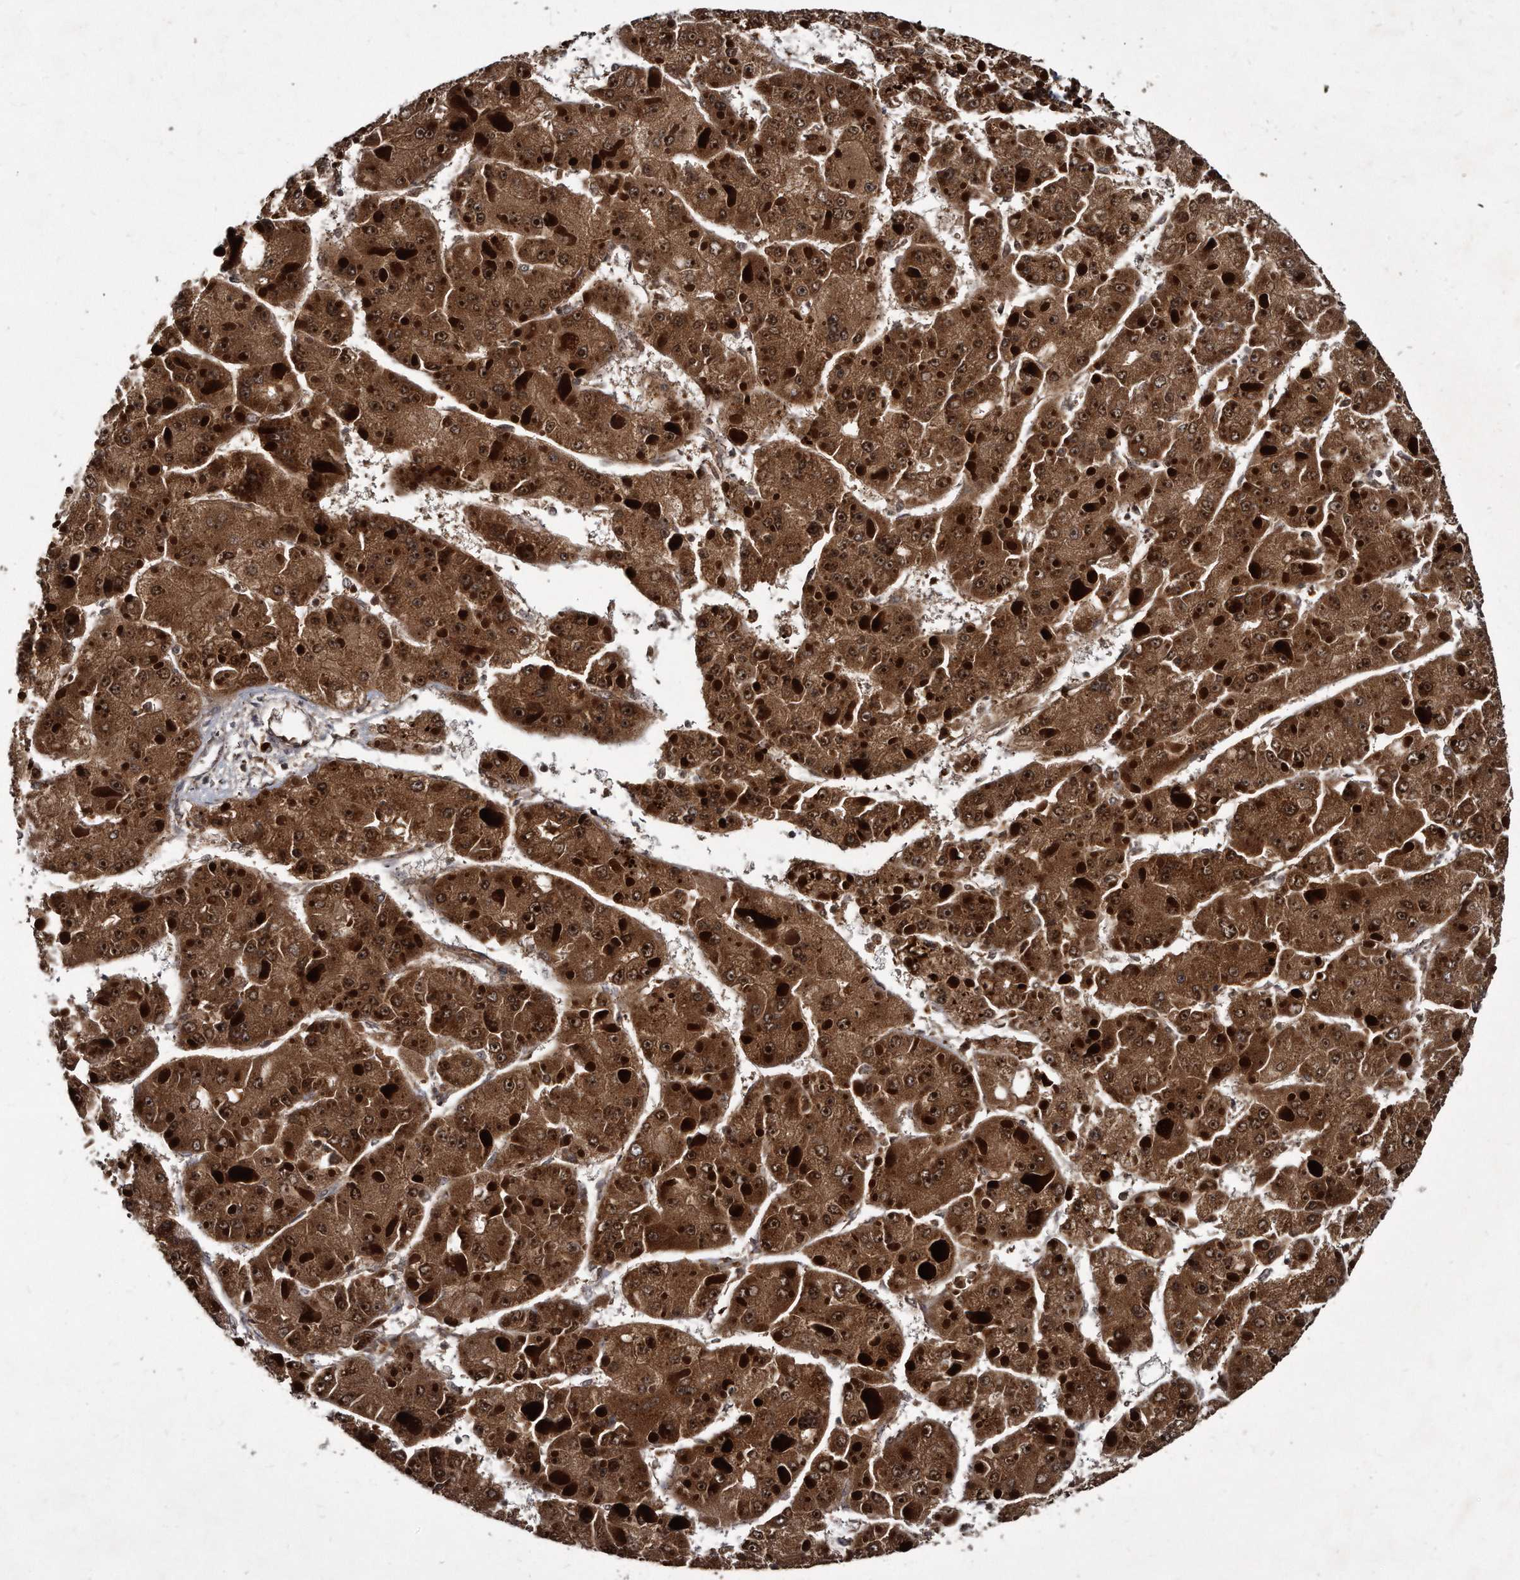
{"staining": {"intensity": "strong", "quantity": ">75%", "location": "cytoplasmic/membranous,nuclear"}, "tissue": "liver cancer", "cell_type": "Tumor cells", "image_type": "cancer", "snomed": [{"axis": "morphology", "description": "Carcinoma, Hepatocellular, NOS"}, {"axis": "topography", "description": "Liver"}], "caption": "Immunohistochemistry histopathology image of liver cancer stained for a protein (brown), which exhibits high levels of strong cytoplasmic/membranous and nuclear positivity in about >75% of tumor cells.", "gene": "FAM136A", "patient": {"sex": "female", "age": 73}}